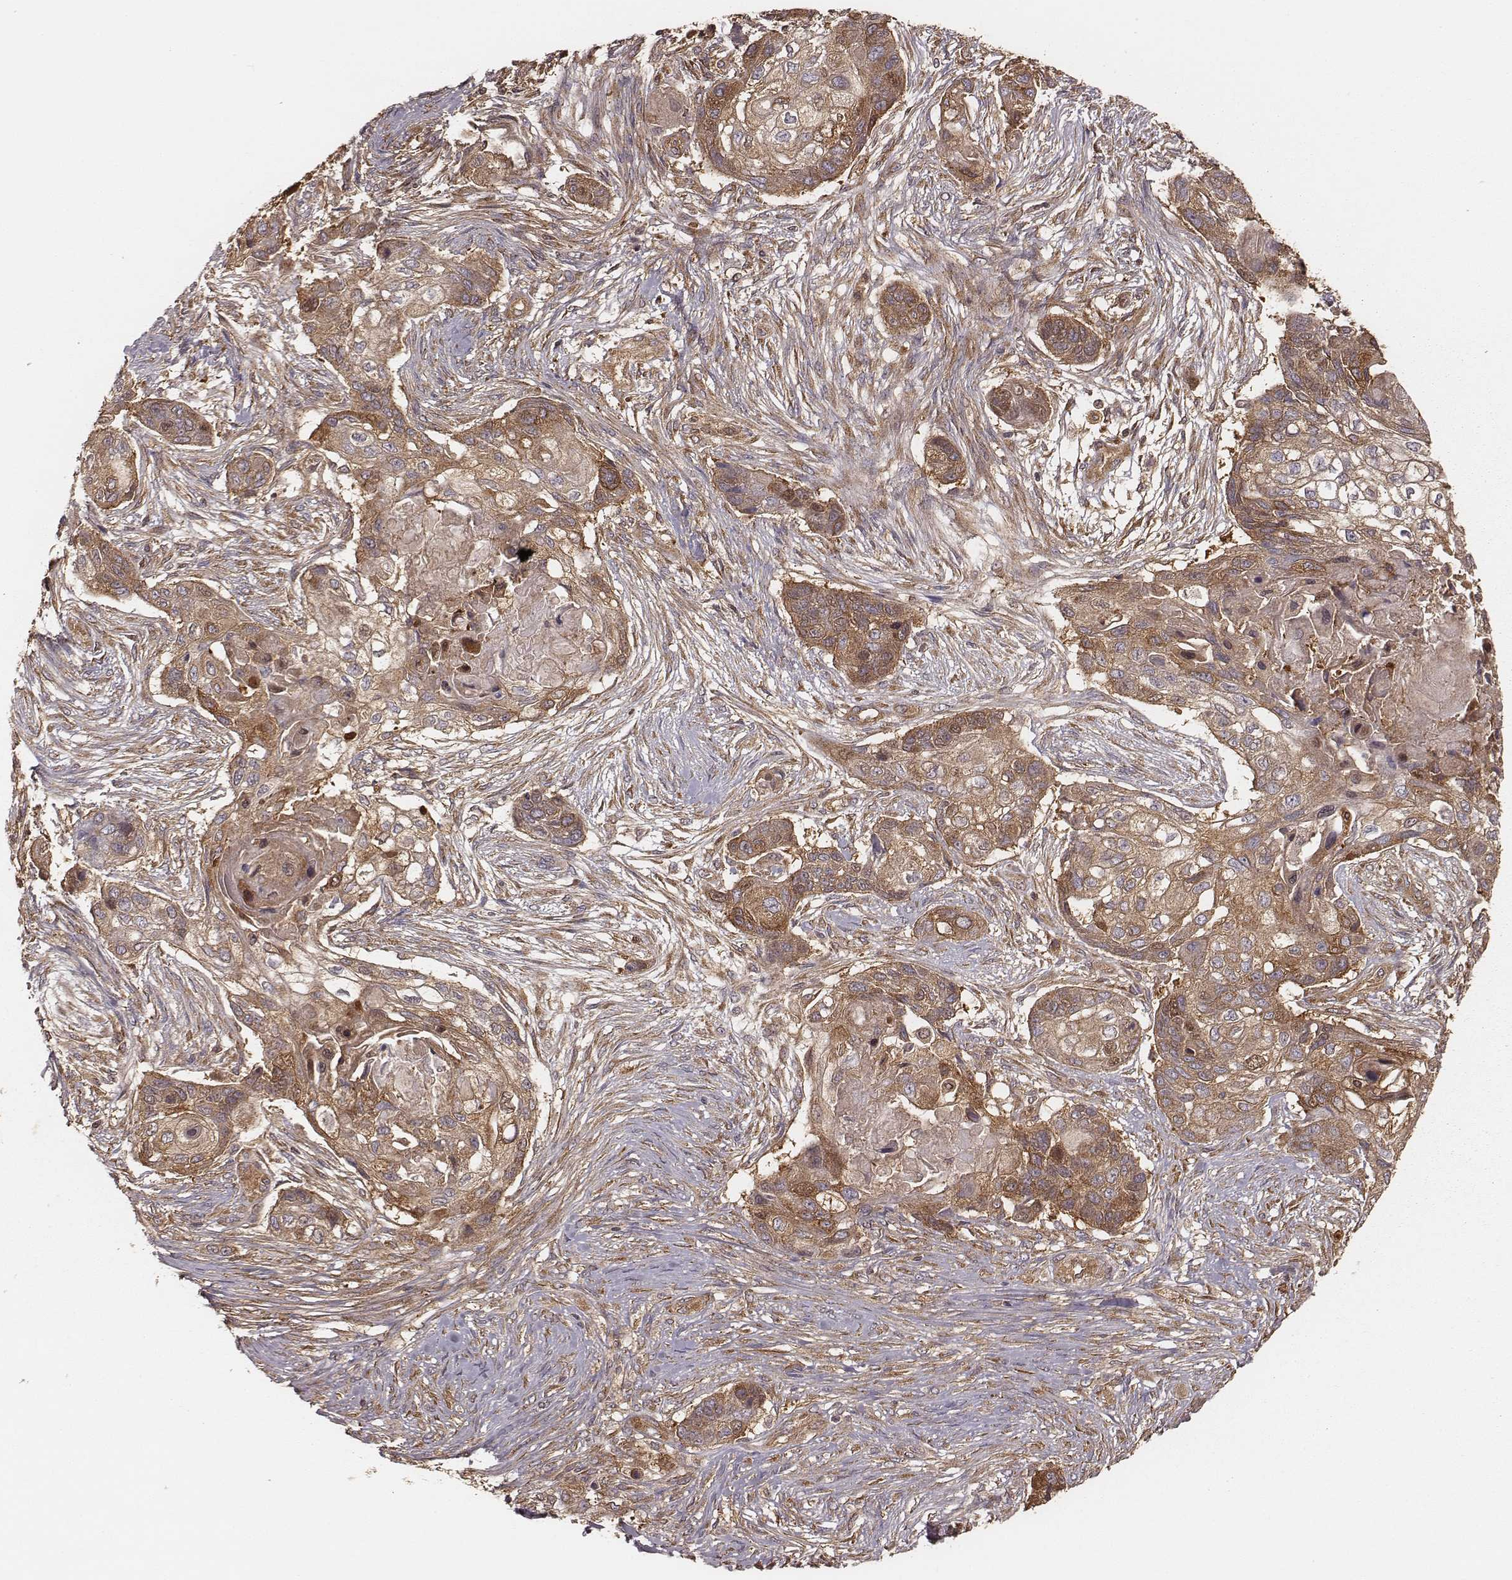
{"staining": {"intensity": "moderate", "quantity": ">75%", "location": "cytoplasmic/membranous"}, "tissue": "lung cancer", "cell_type": "Tumor cells", "image_type": "cancer", "snomed": [{"axis": "morphology", "description": "Squamous cell carcinoma, NOS"}, {"axis": "topography", "description": "Lung"}], "caption": "IHC histopathology image of lung cancer stained for a protein (brown), which shows medium levels of moderate cytoplasmic/membranous positivity in about >75% of tumor cells.", "gene": "CARS1", "patient": {"sex": "male", "age": 69}}